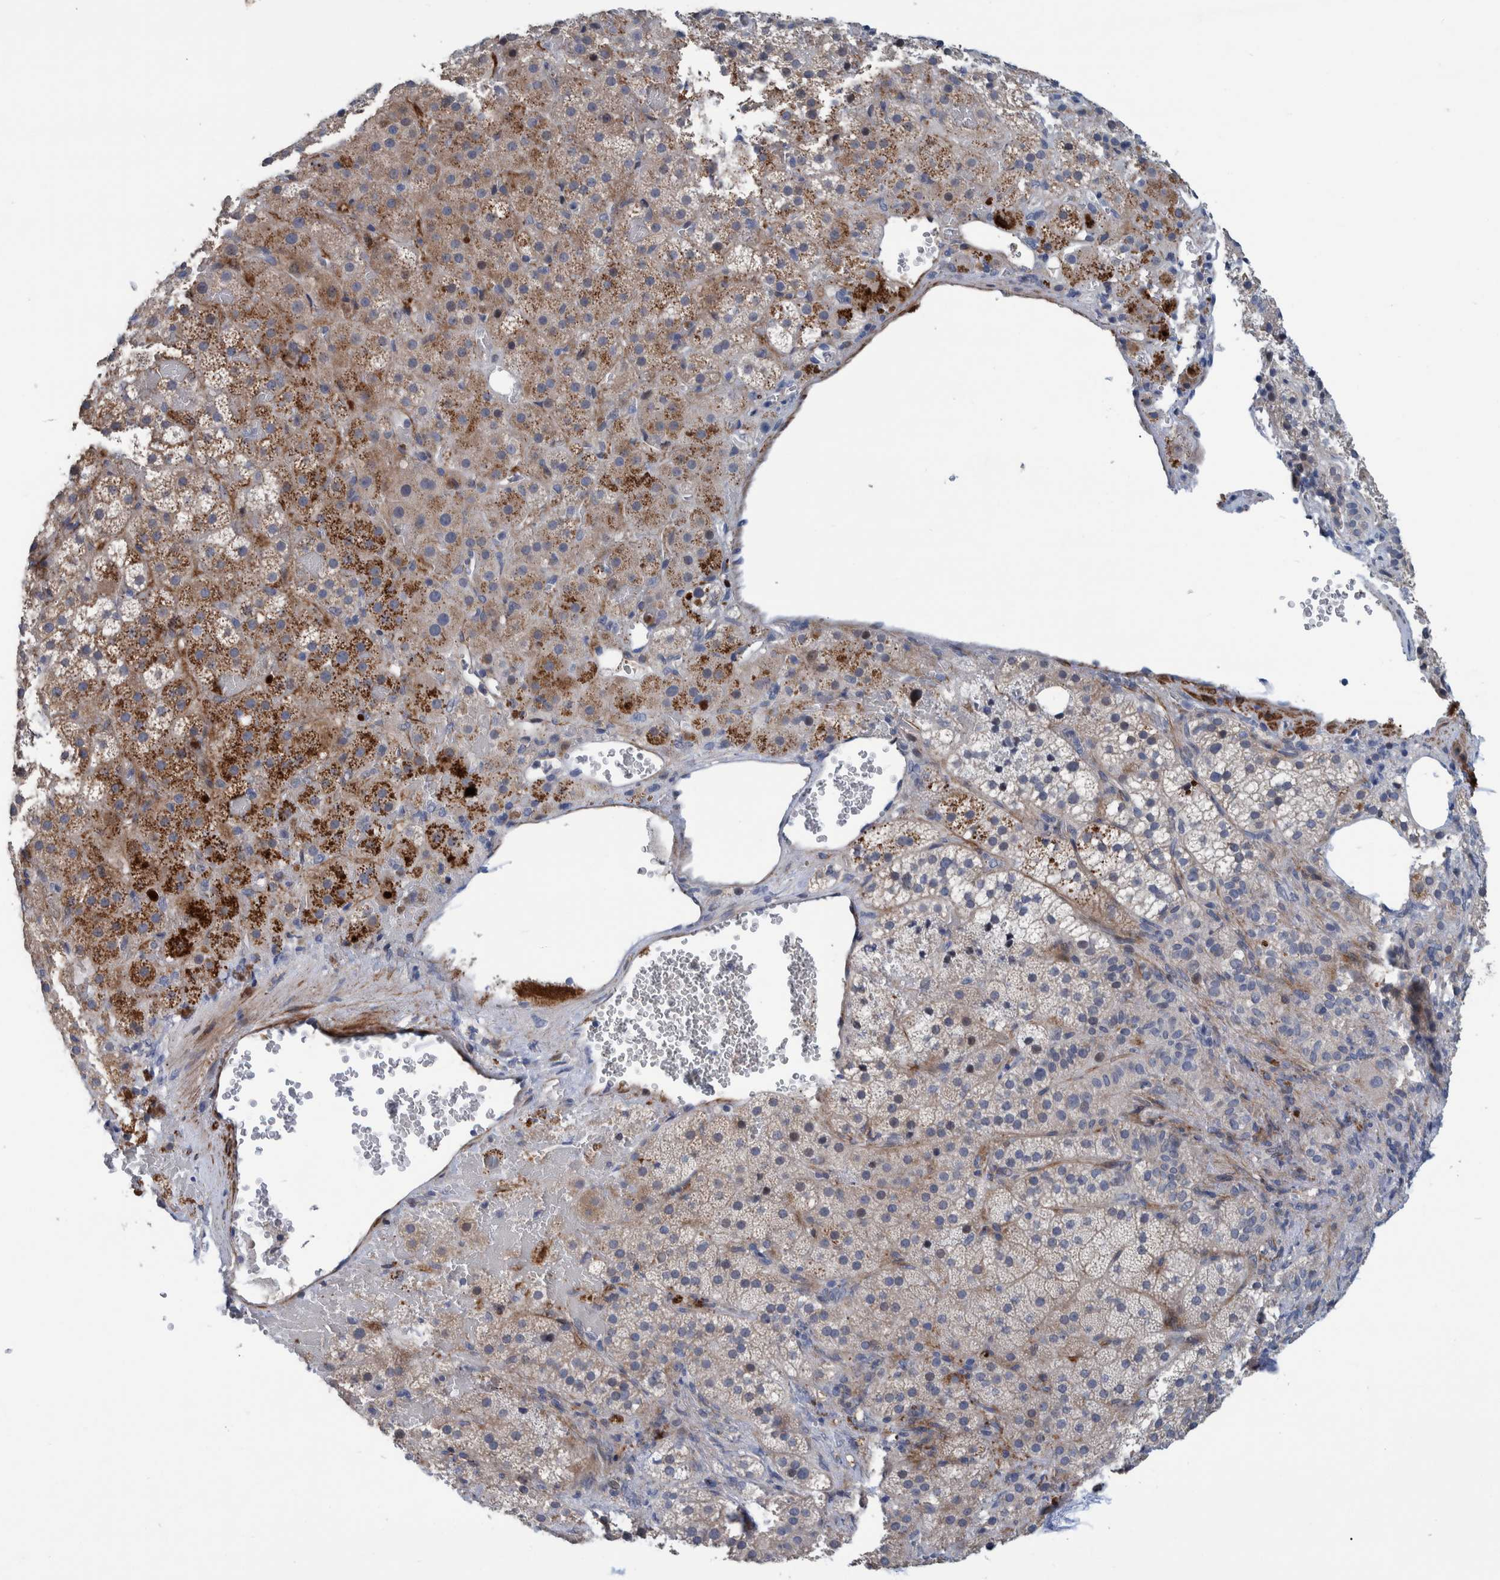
{"staining": {"intensity": "moderate", "quantity": "25%-75%", "location": "cytoplasmic/membranous"}, "tissue": "adrenal gland", "cell_type": "Glandular cells", "image_type": "normal", "snomed": [{"axis": "morphology", "description": "Normal tissue, NOS"}, {"axis": "topography", "description": "Adrenal gland"}], "caption": "Glandular cells reveal moderate cytoplasmic/membranous staining in about 25%-75% of cells in normal adrenal gland.", "gene": "MKS1", "patient": {"sex": "female", "age": 59}}